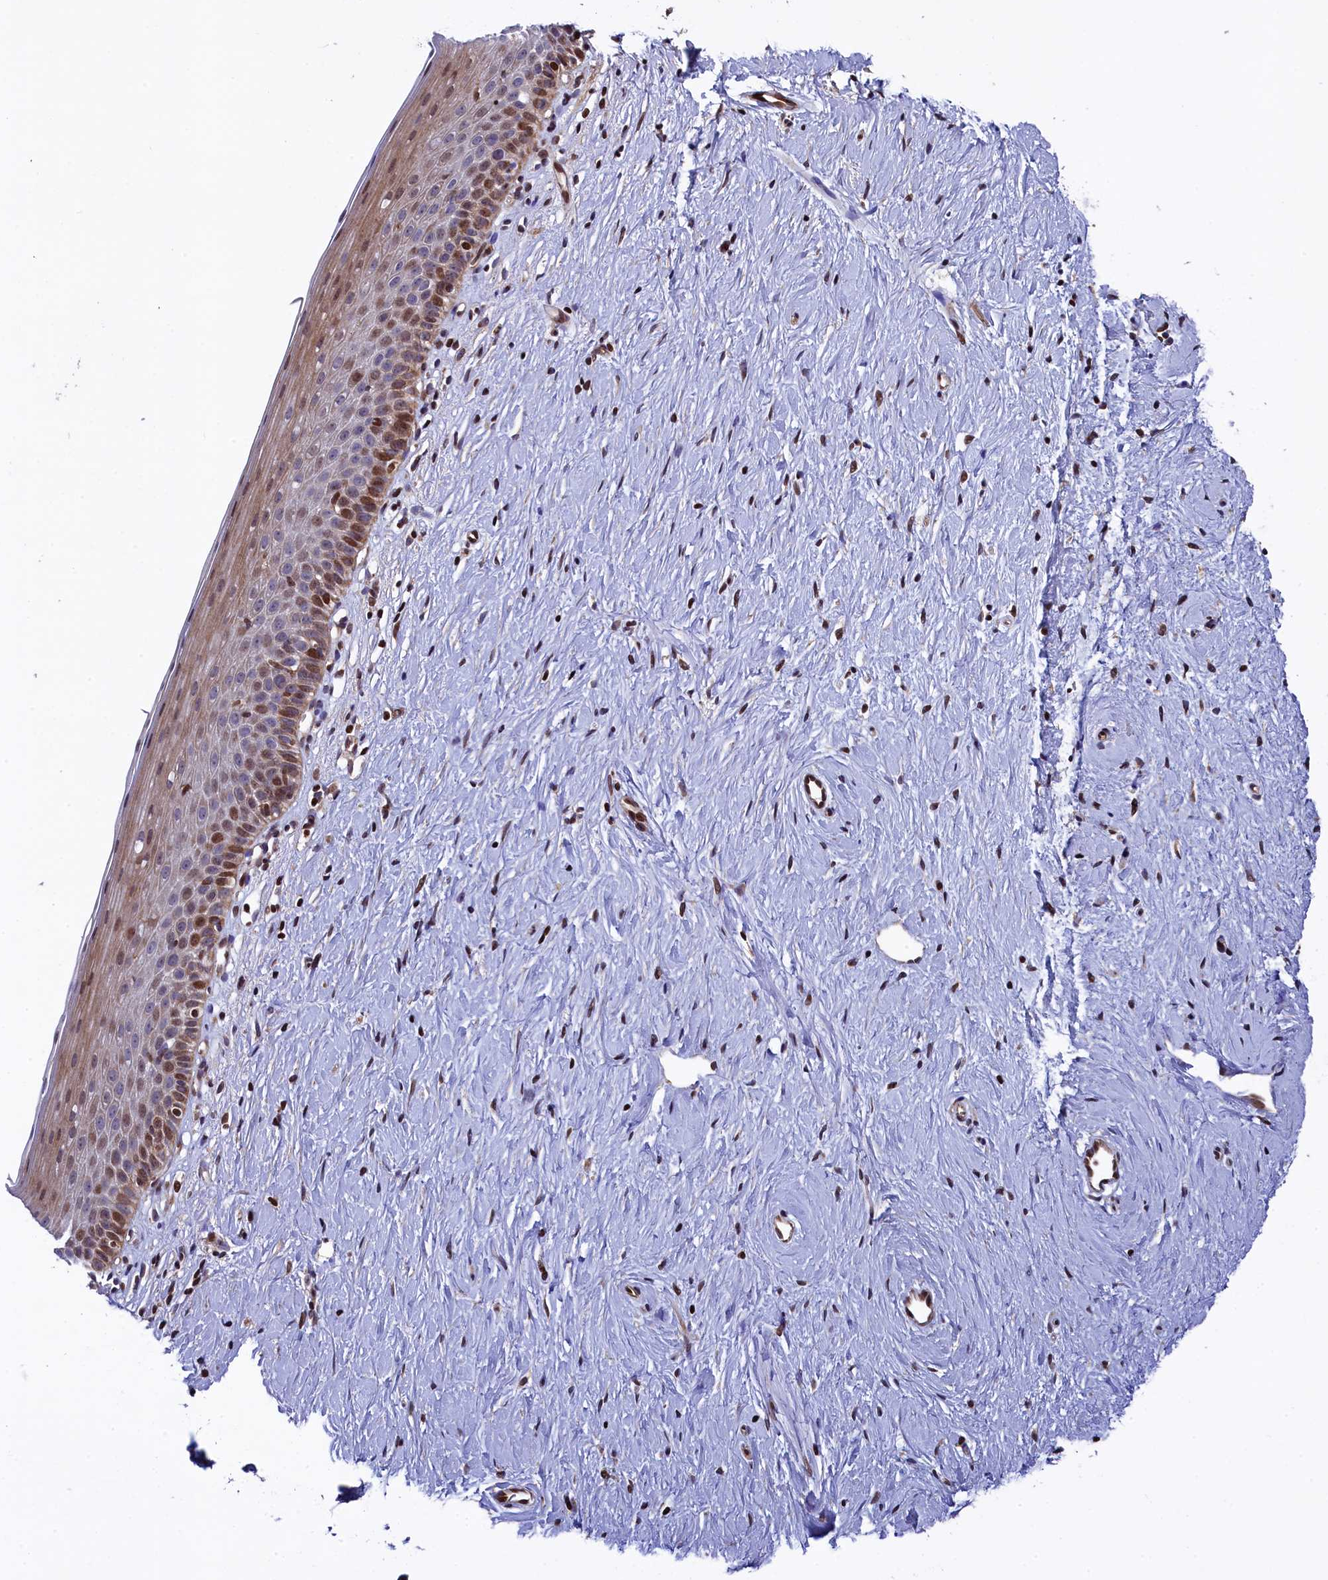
{"staining": {"intensity": "moderate", "quantity": ">75%", "location": "nuclear"}, "tissue": "cervix", "cell_type": "Glandular cells", "image_type": "normal", "snomed": [{"axis": "morphology", "description": "Normal tissue, NOS"}, {"axis": "topography", "description": "Cervix"}], "caption": "Immunohistochemistry of unremarkable human cervix exhibits medium levels of moderate nuclear expression in approximately >75% of glandular cells. Immunohistochemistry (ihc) stains the protein of interest in brown and the nuclei are stained blue.", "gene": "TGDS", "patient": {"sex": "female", "age": 57}}